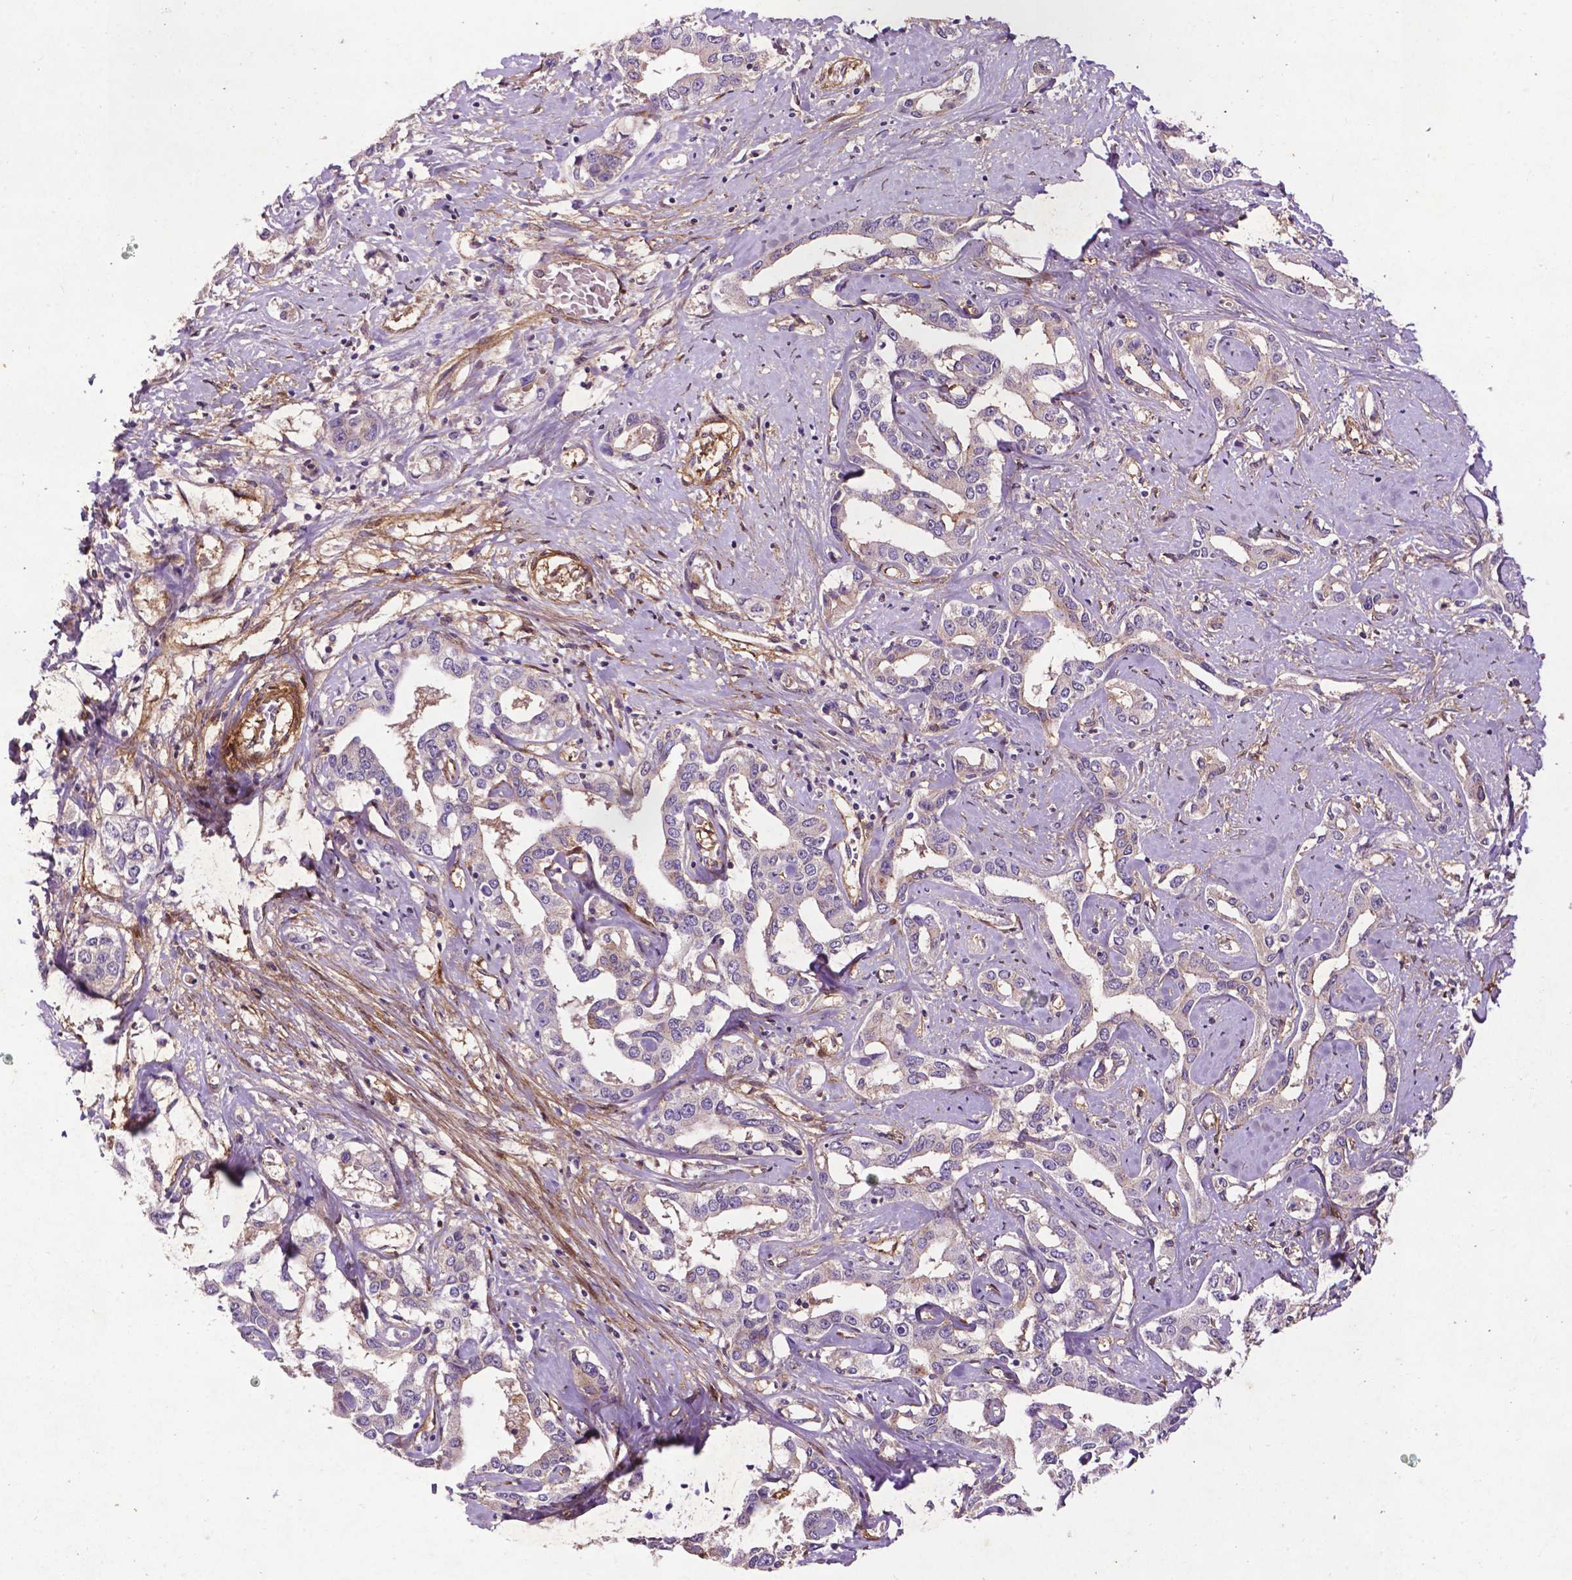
{"staining": {"intensity": "negative", "quantity": "none", "location": "none"}, "tissue": "liver cancer", "cell_type": "Tumor cells", "image_type": "cancer", "snomed": [{"axis": "morphology", "description": "Cholangiocarcinoma"}, {"axis": "topography", "description": "Liver"}], "caption": "High magnification brightfield microscopy of cholangiocarcinoma (liver) stained with DAB (brown) and counterstained with hematoxylin (blue): tumor cells show no significant positivity.", "gene": "RRAS", "patient": {"sex": "male", "age": 59}}